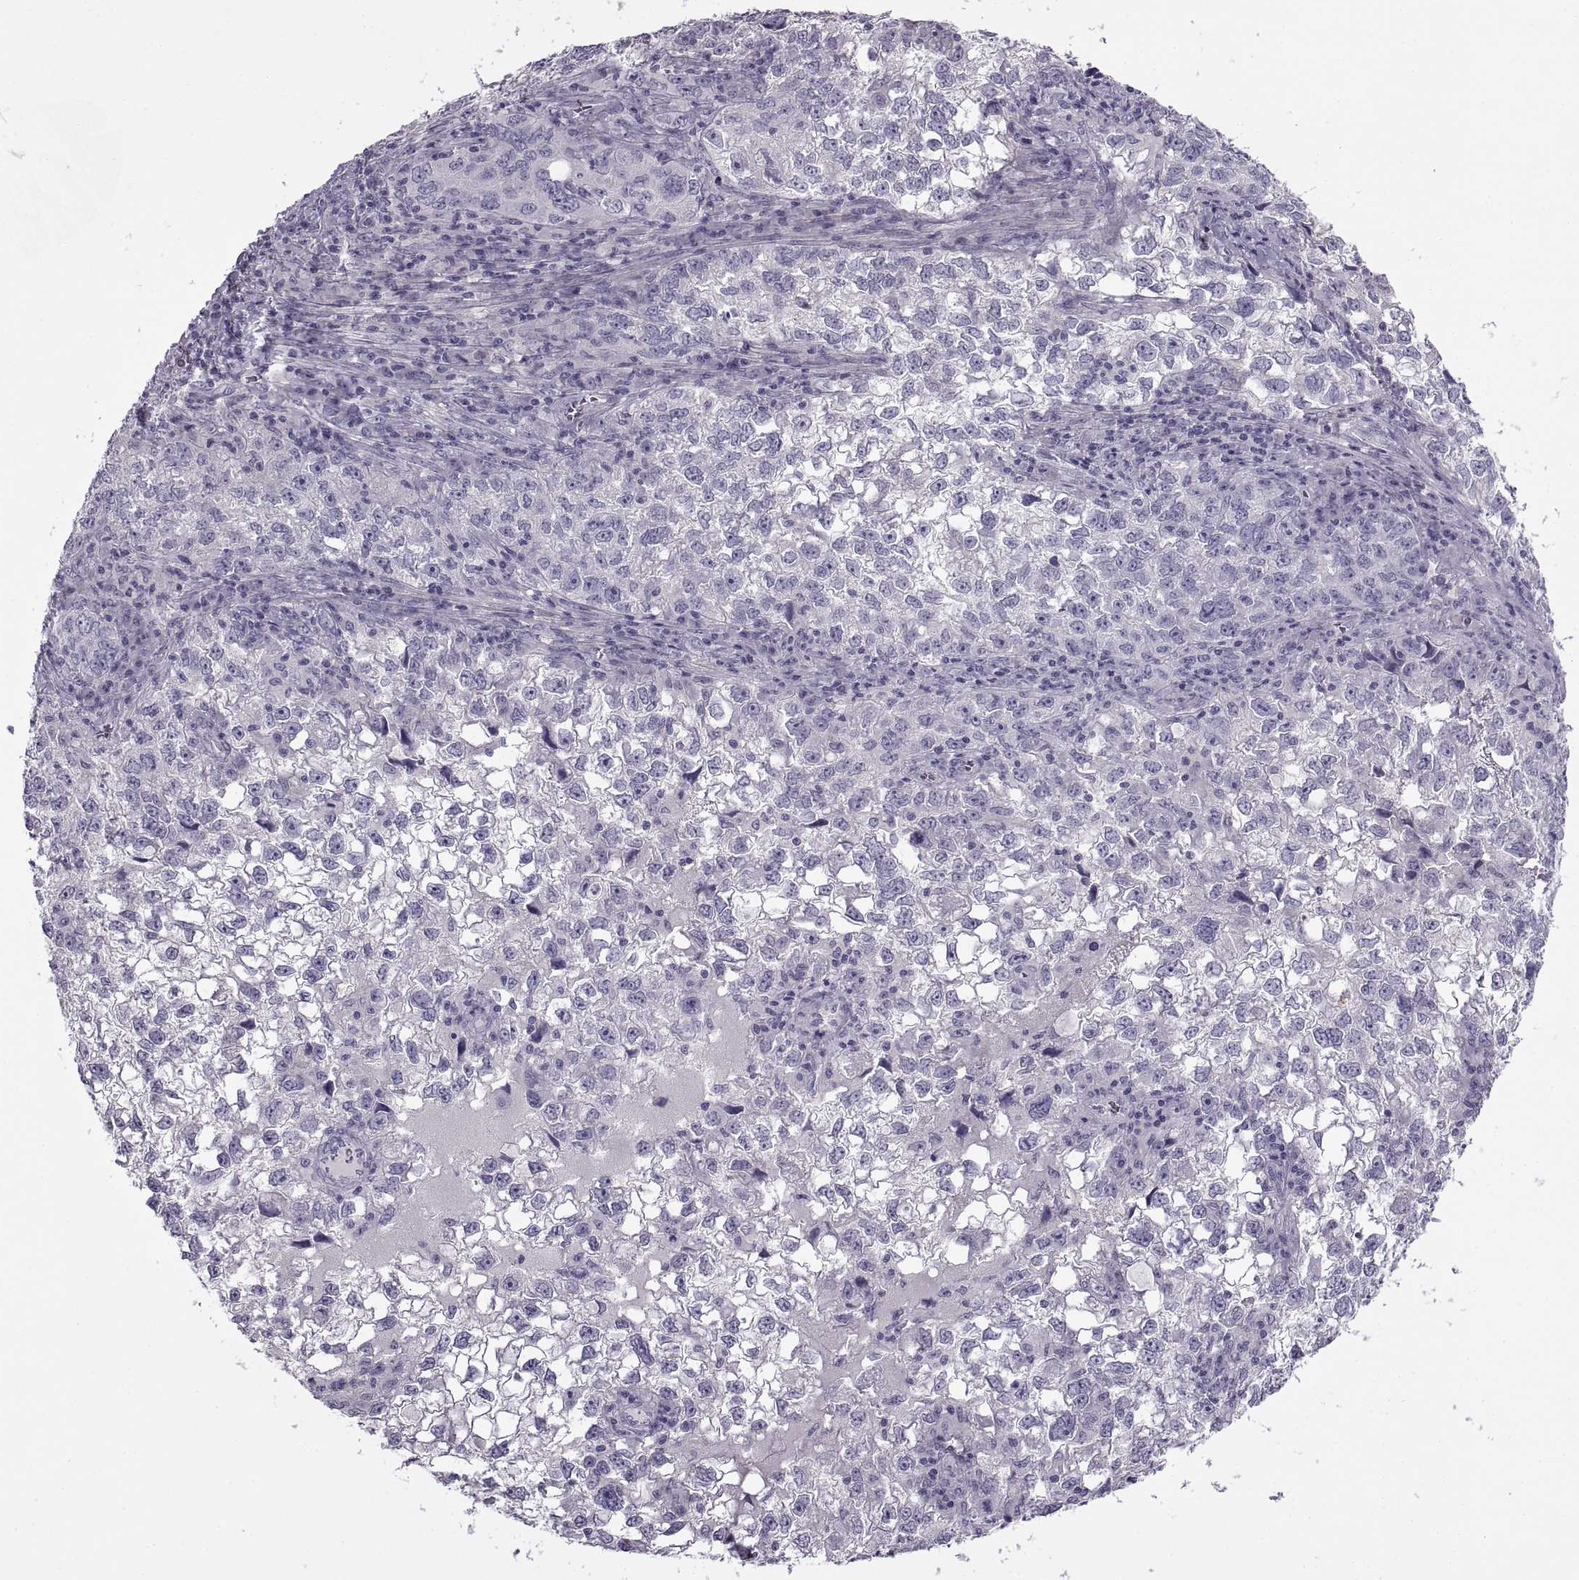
{"staining": {"intensity": "negative", "quantity": "none", "location": "none"}, "tissue": "cervical cancer", "cell_type": "Tumor cells", "image_type": "cancer", "snomed": [{"axis": "morphology", "description": "Squamous cell carcinoma, NOS"}, {"axis": "topography", "description": "Cervix"}], "caption": "Human squamous cell carcinoma (cervical) stained for a protein using immunohistochemistry demonstrates no expression in tumor cells.", "gene": "BSPH1", "patient": {"sex": "female", "age": 55}}